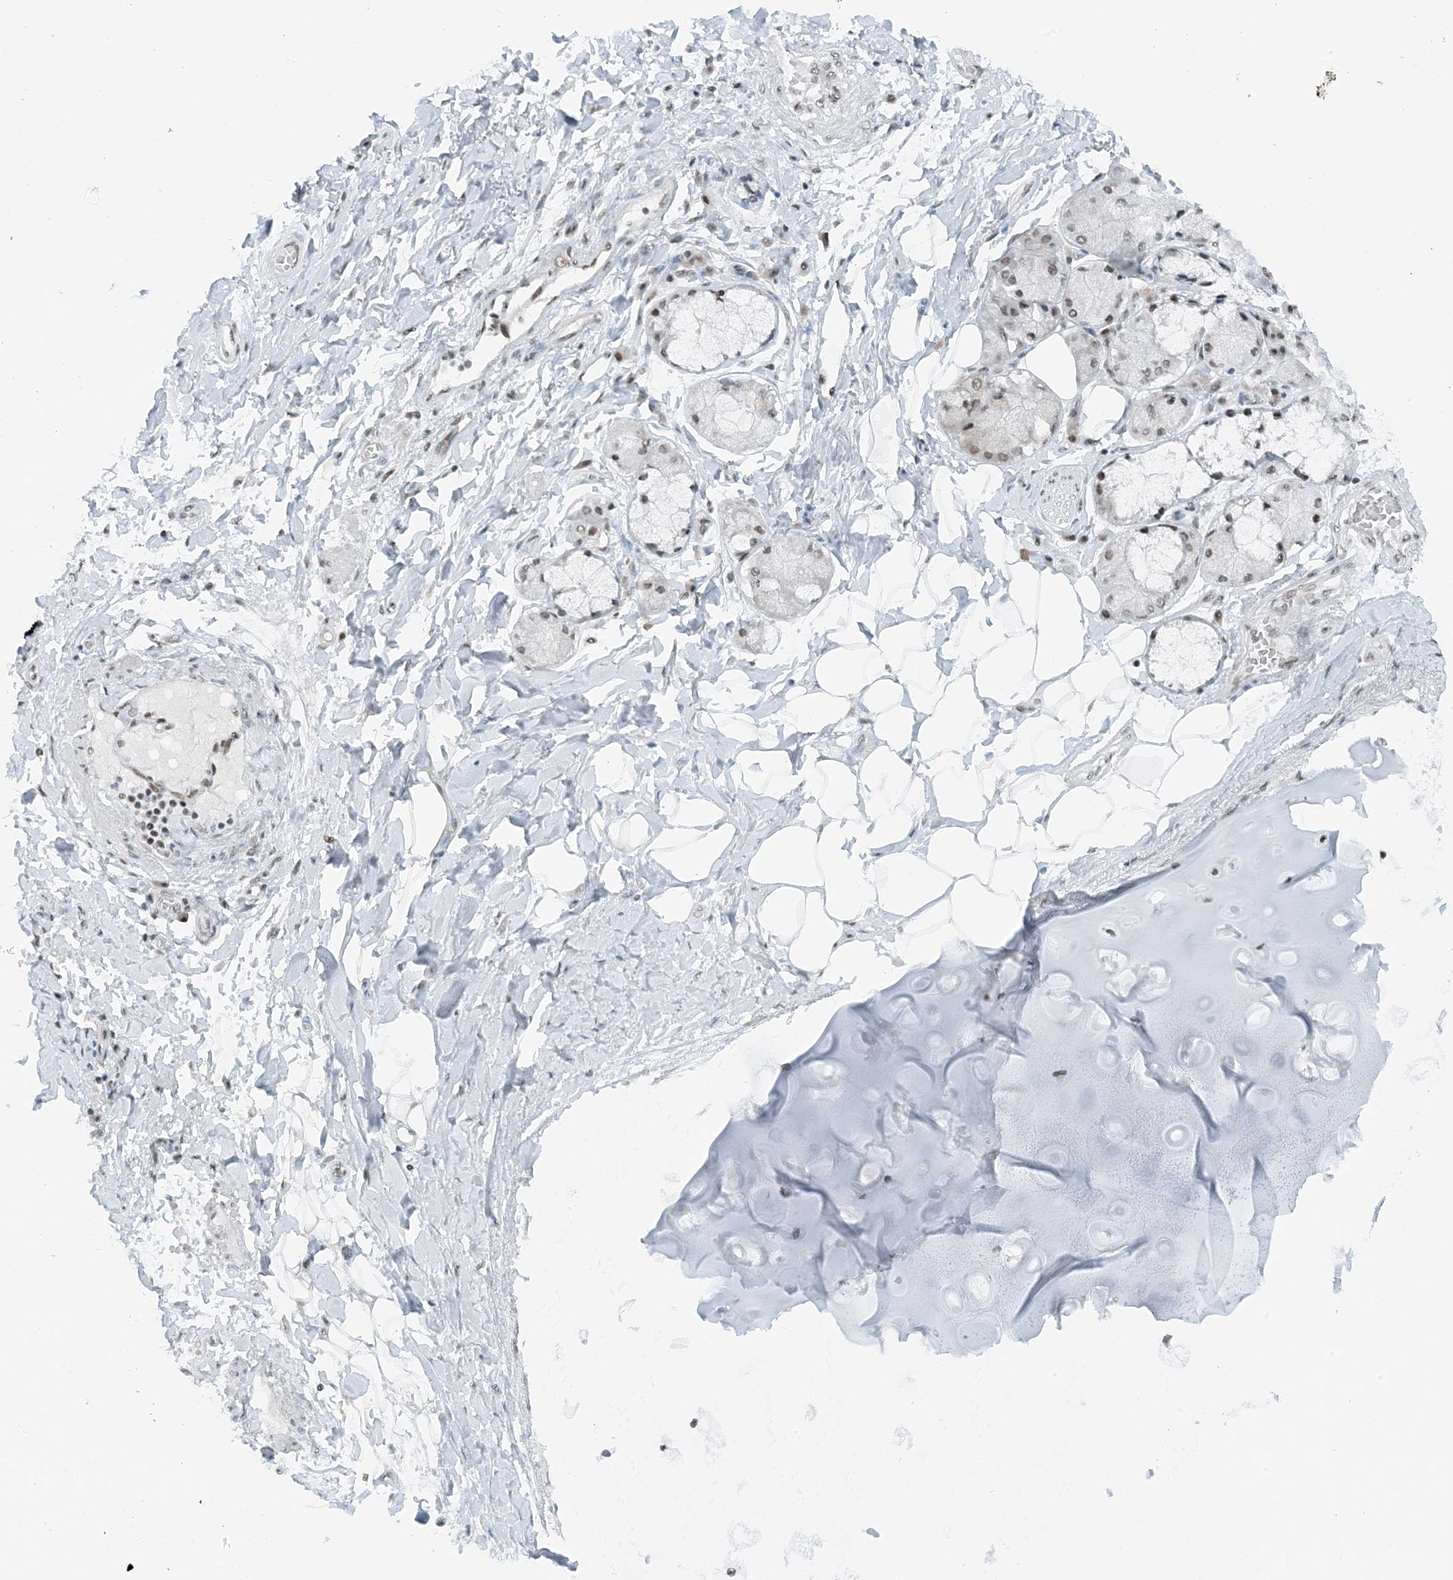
{"staining": {"intensity": "moderate", "quantity": ">75%", "location": "nuclear"}, "tissue": "adipose tissue", "cell_type": "Adipocytes", "image_type": "normal", "snomed": [{"axis": "morphology", "description": "Normal tissue, NOS"}, {"axis": "topography", "description": "Cartilage tissue"}, {"axis": "topography", "description": "Bronchus"}, {"axis": "topography", "description": "Lung"}, {"axis": "topography", "description": "Peripheral nerve tissue"}], "caption": "DAB immunohistochemical staining of unremarkable human adipose tissue exhibits moderate nuclear protein expression in about >75% of adipocytes.", "gene": "ZNF500", "patient": {"sex": "female", "age": 49}}